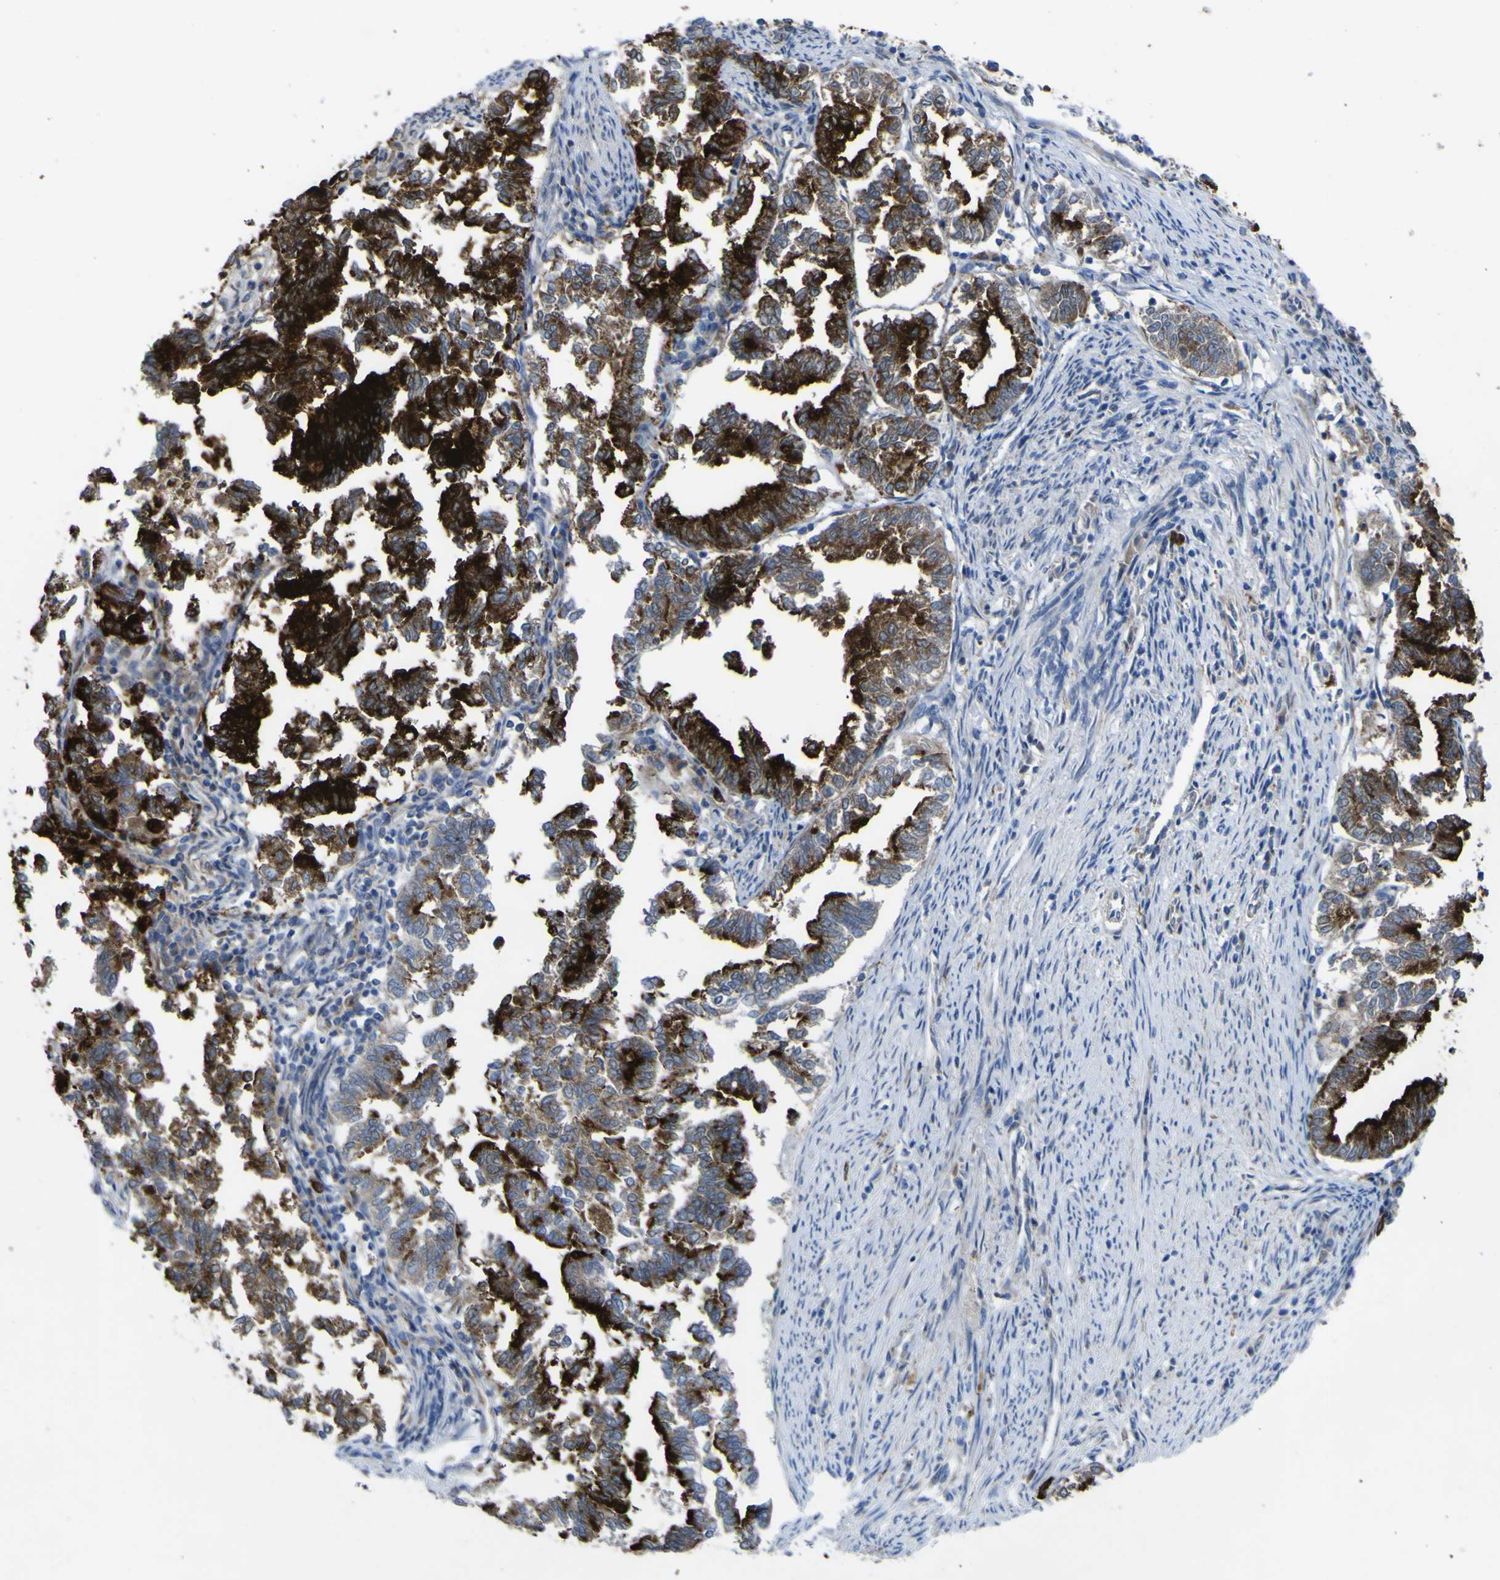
{"staining": {"intensity": "strong", "quantity": ">75%", "location": "cytoplasmic/membranous"}, "tissue": "endometrial cancer", "cell_type": "Tumor cells", "image_type": "cancer", "snomed": [{"axis": "morphology", "description": "Necrosis, NOS"}, {"axis": "morphology", "description": "Adenocarcinoma, NOS"}, {"axis": "topography", "description": "Endometrium"}], "caption": "Endometrial cancer stained for a protein (brown) exhibits strong cytoplasmic/membranous positive positivity in about >75% of tumor cells.", "gene": "CST3", "patient": {"sex": "female", "age": 79}}